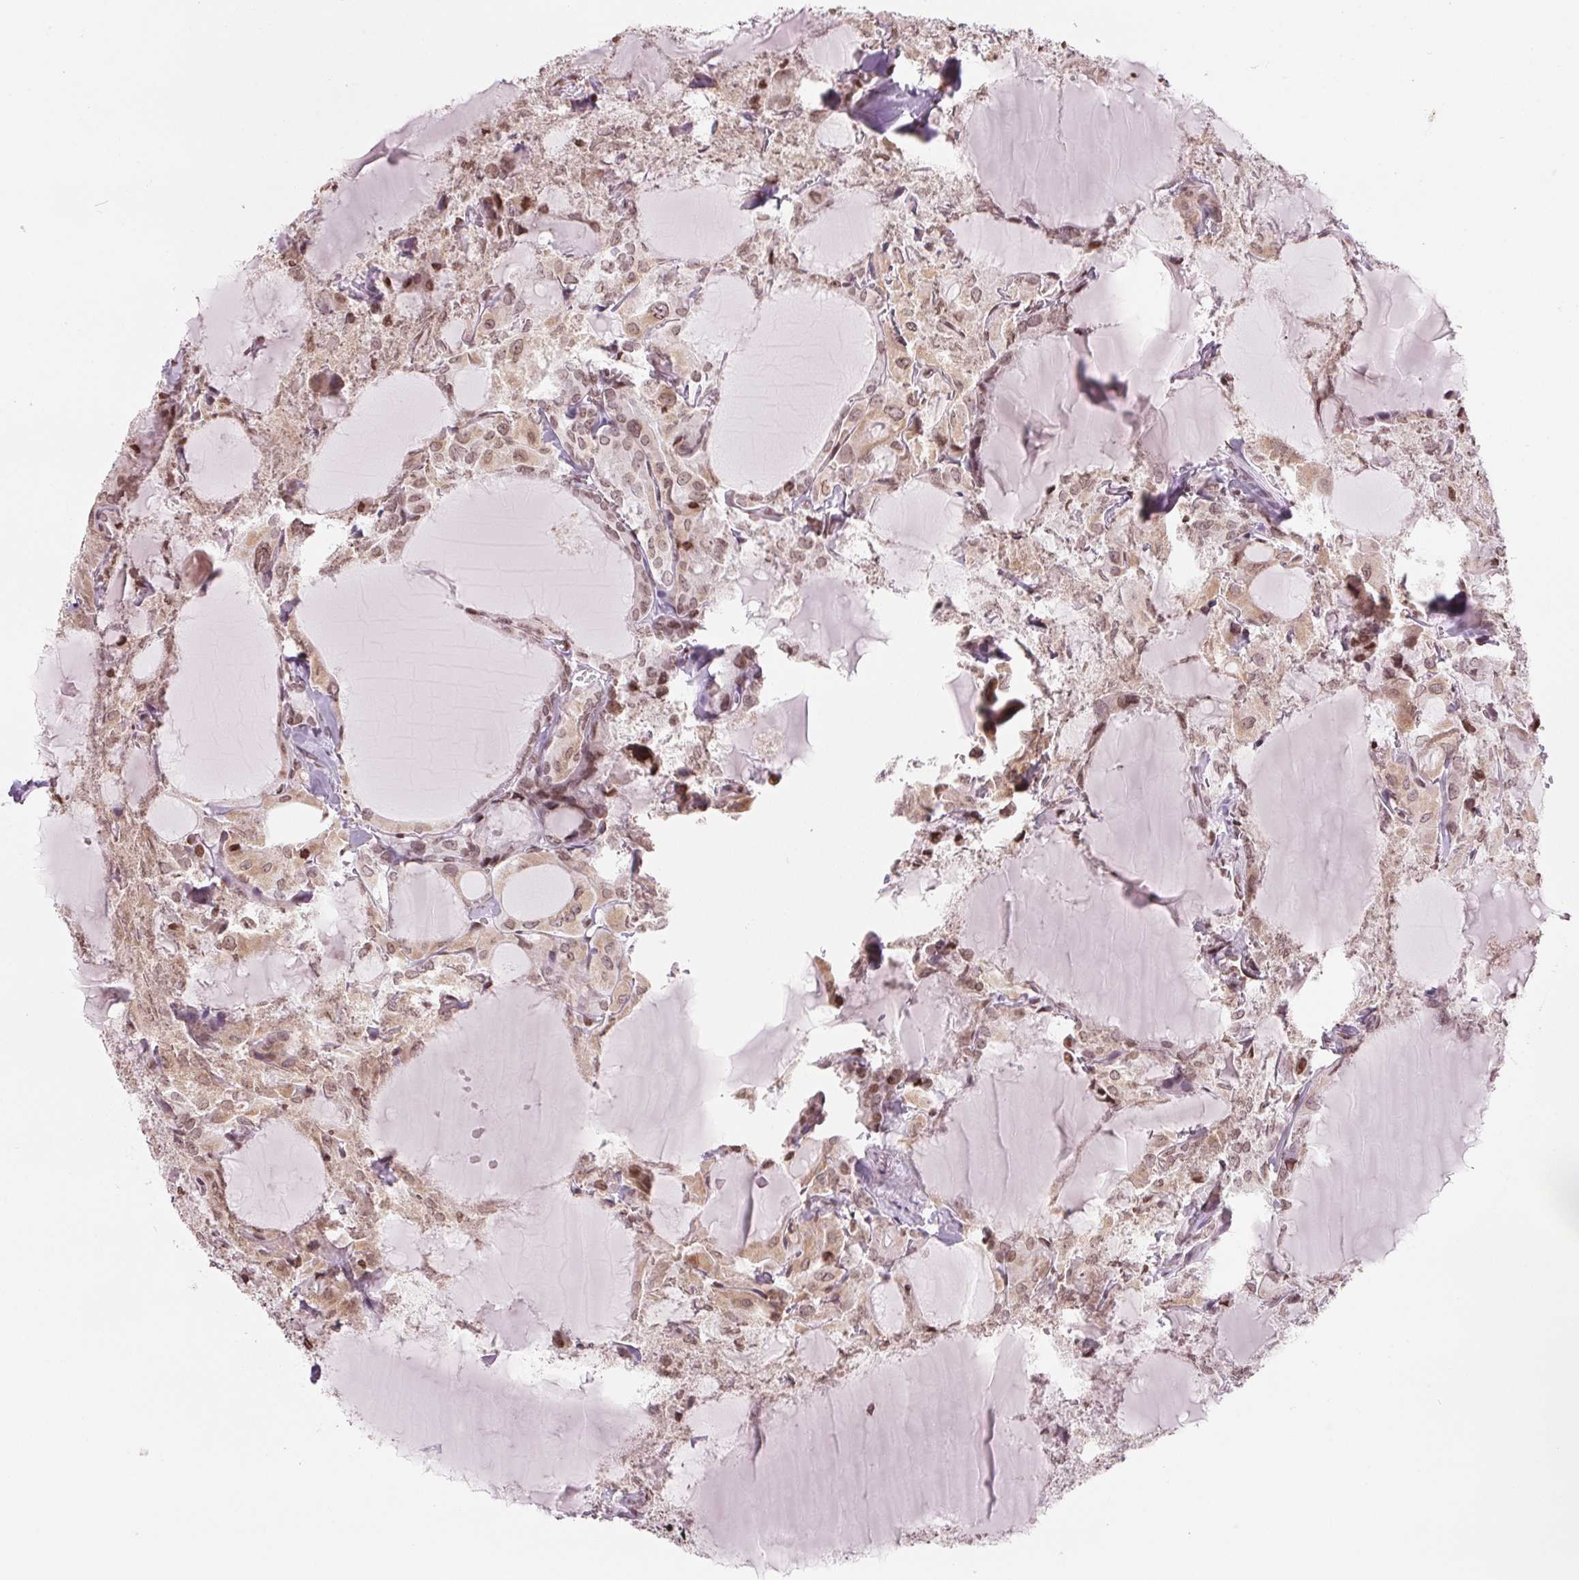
{"staining": {"intensity": "moderate", "quantity": ">75%", "location": "cytoplasmic/membranous,nuclear"}, "tissue": "thyroid cancer", "cell_type": "Tumor cells", "image_type": "cancer", "snomed": [{"axis": "morphology", "description": "Papillary adenocarcinoma, NOS"}, {"axis": "topography", "description": "Thyroid gland"}], "caption": "A brown stain highlights moderate cytoplasmic/membranous and nuclear positivity of a protein in human thyroid papillary adenocarcinoma tumor cells.", "gene": "SMIM12", "patient": {"sex": "male", "age": 87}}